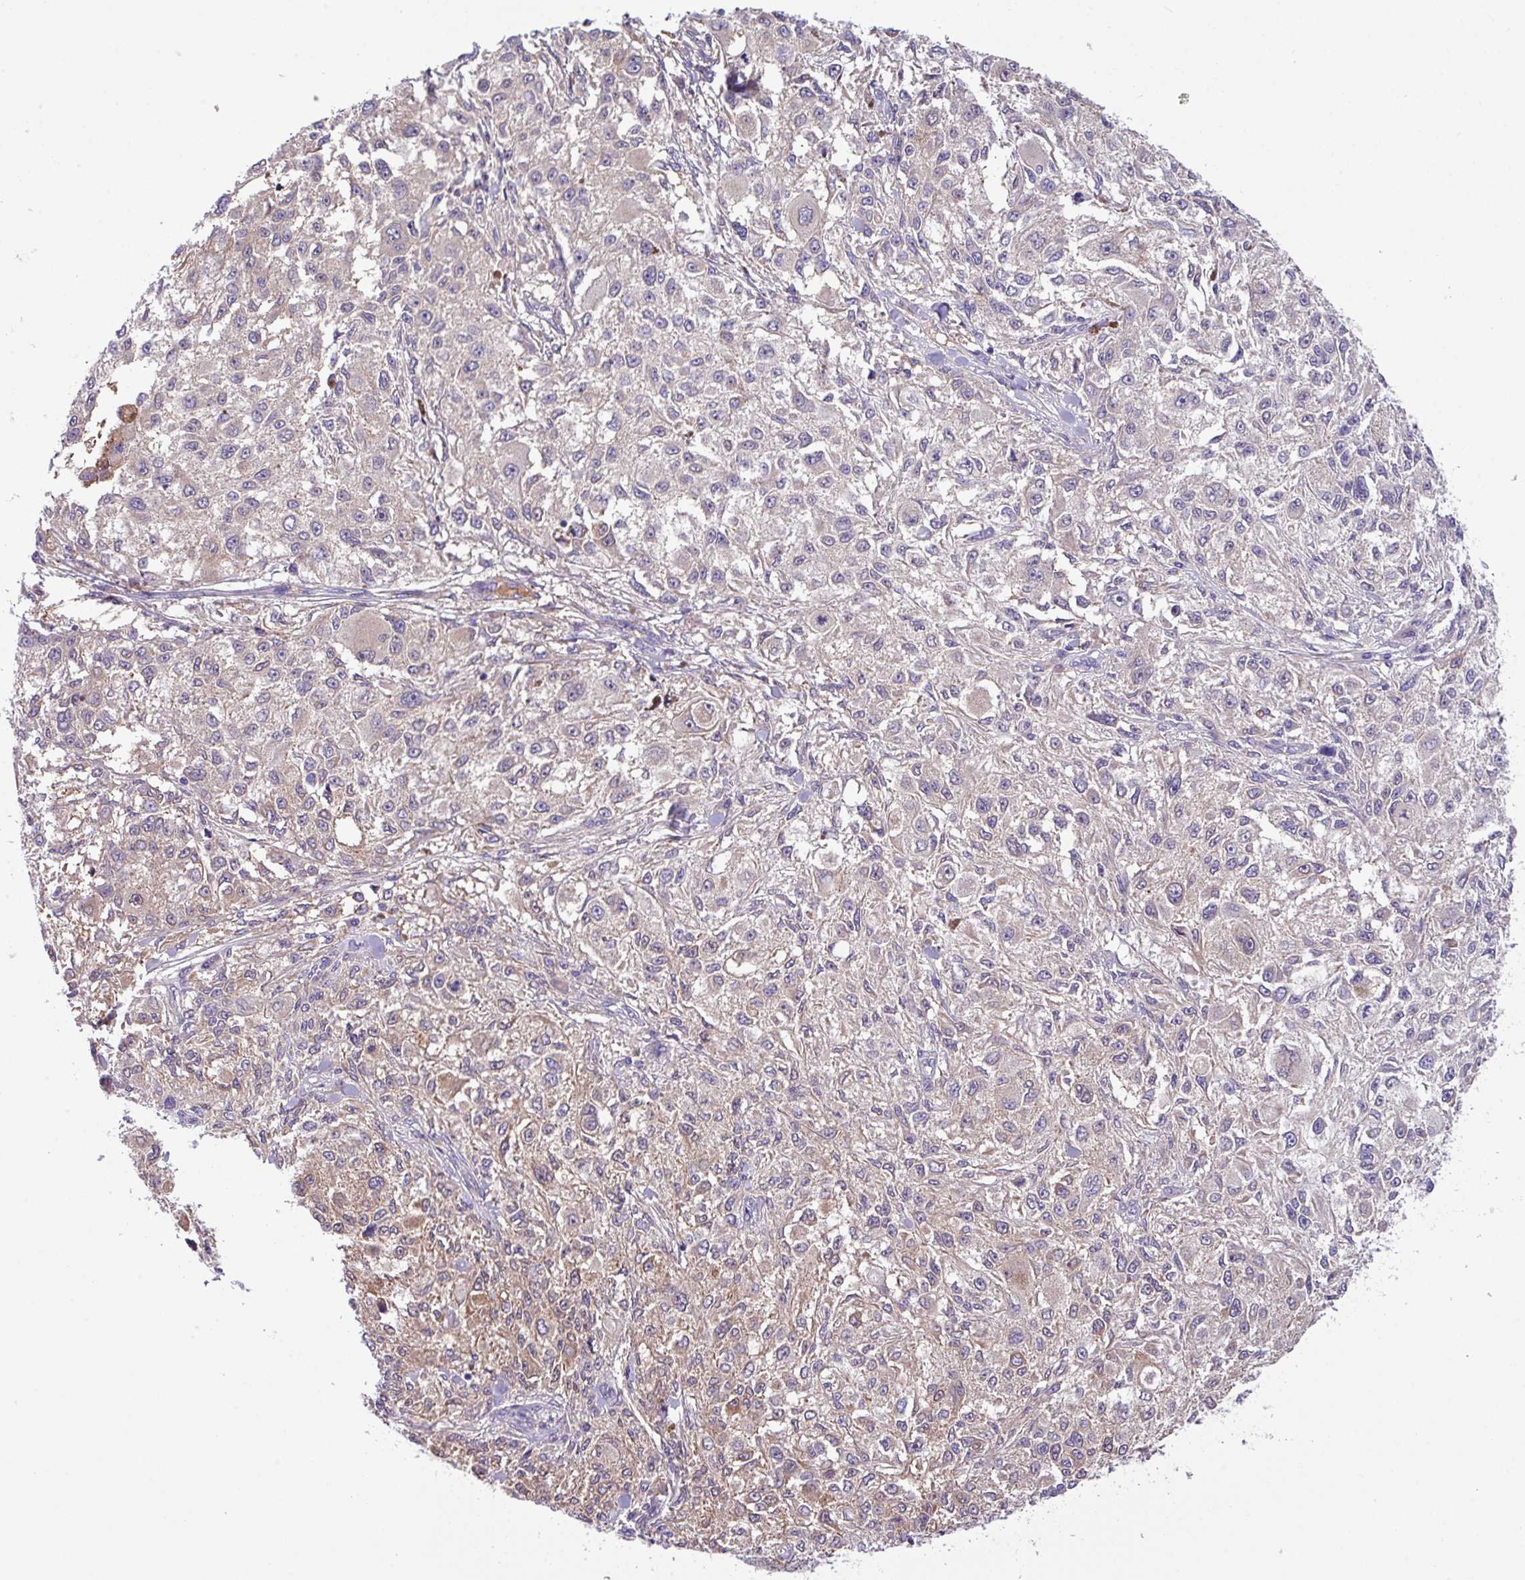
{"staining": {"intensity": "weak", "quantity": "25%-75%", "location": "cytoplasmic/membranous"}, "tissue": "melanoma", "cell_type": "Tumor cells", "image_type": "cancer", "snomed": [{"axis": "morphology", "description": "Necrosis, NOS"}, {"axis": "morphology", "description": "Malignant melanoma, NOS"}, {"axis": "topography", "description": "Skin"}], "caption": "DAB (3,3'-diaminobenzidine) immunohistochemical staining of human melanoma reveals weak cytoplasmic/membranous protein expression in about 25%-75% of tumor cells.", "gene": "DNAL1", "patient": {"sex": "female", "age": 87}}